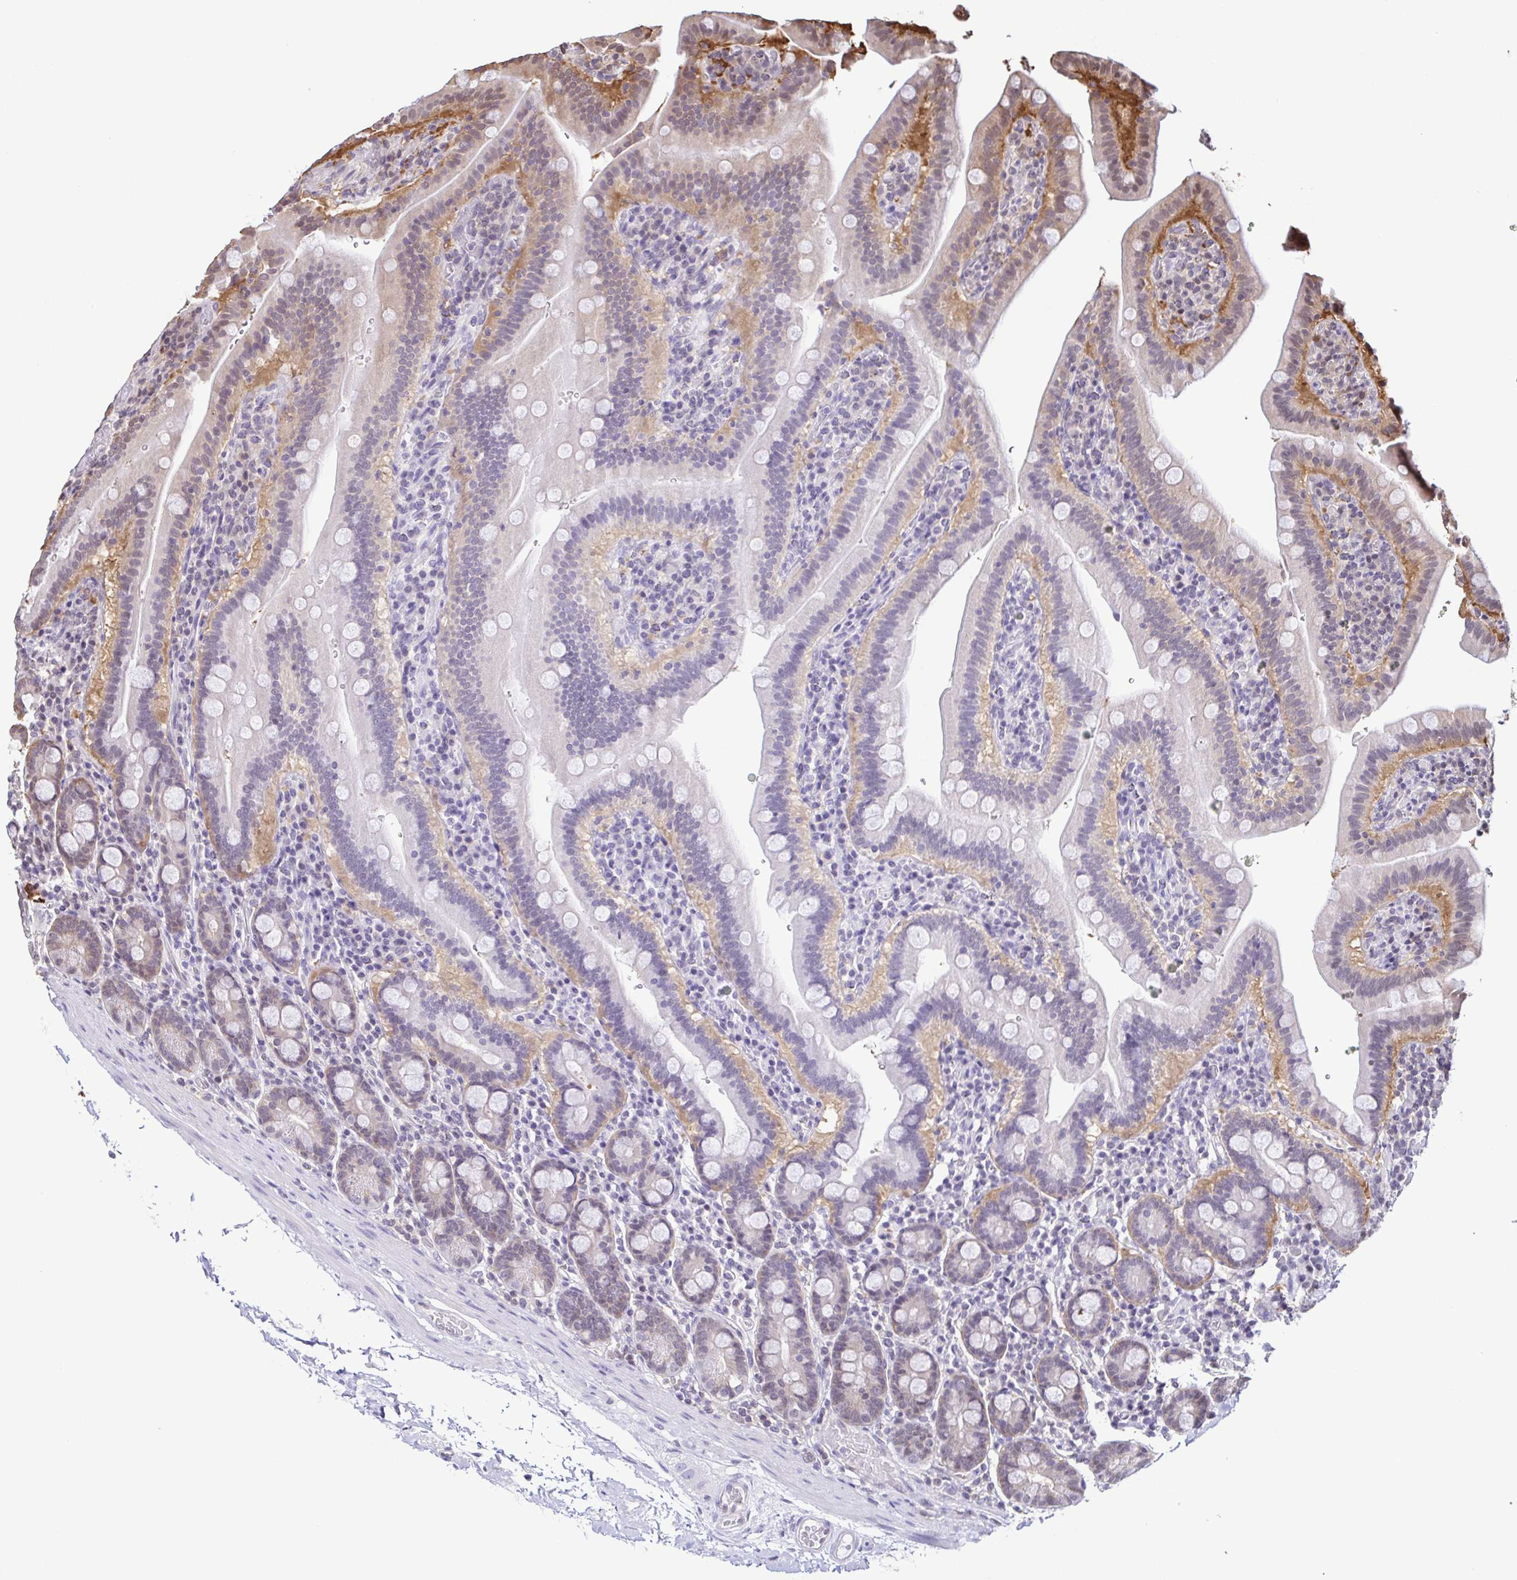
{"staining": {"intensity": "weak", "quantity": "<25%", "location": "cytoplasmic/membranous"}, "tissue": "small intestine", "cell_type": "Glandular cells", "image_type": "normal", "snomed": [{"axis": "morphology", "description": "Normal tissue, NOS"}, {"axis": "topography", "description": "Small intestine"}], "caption": "IHC photomicrograph of unremarkable human small intestine stained for a protein (brown), which displays no expression in glandular cells.", "gene": "PSMB9", "patient": {"sex": "male", "age": 26}}